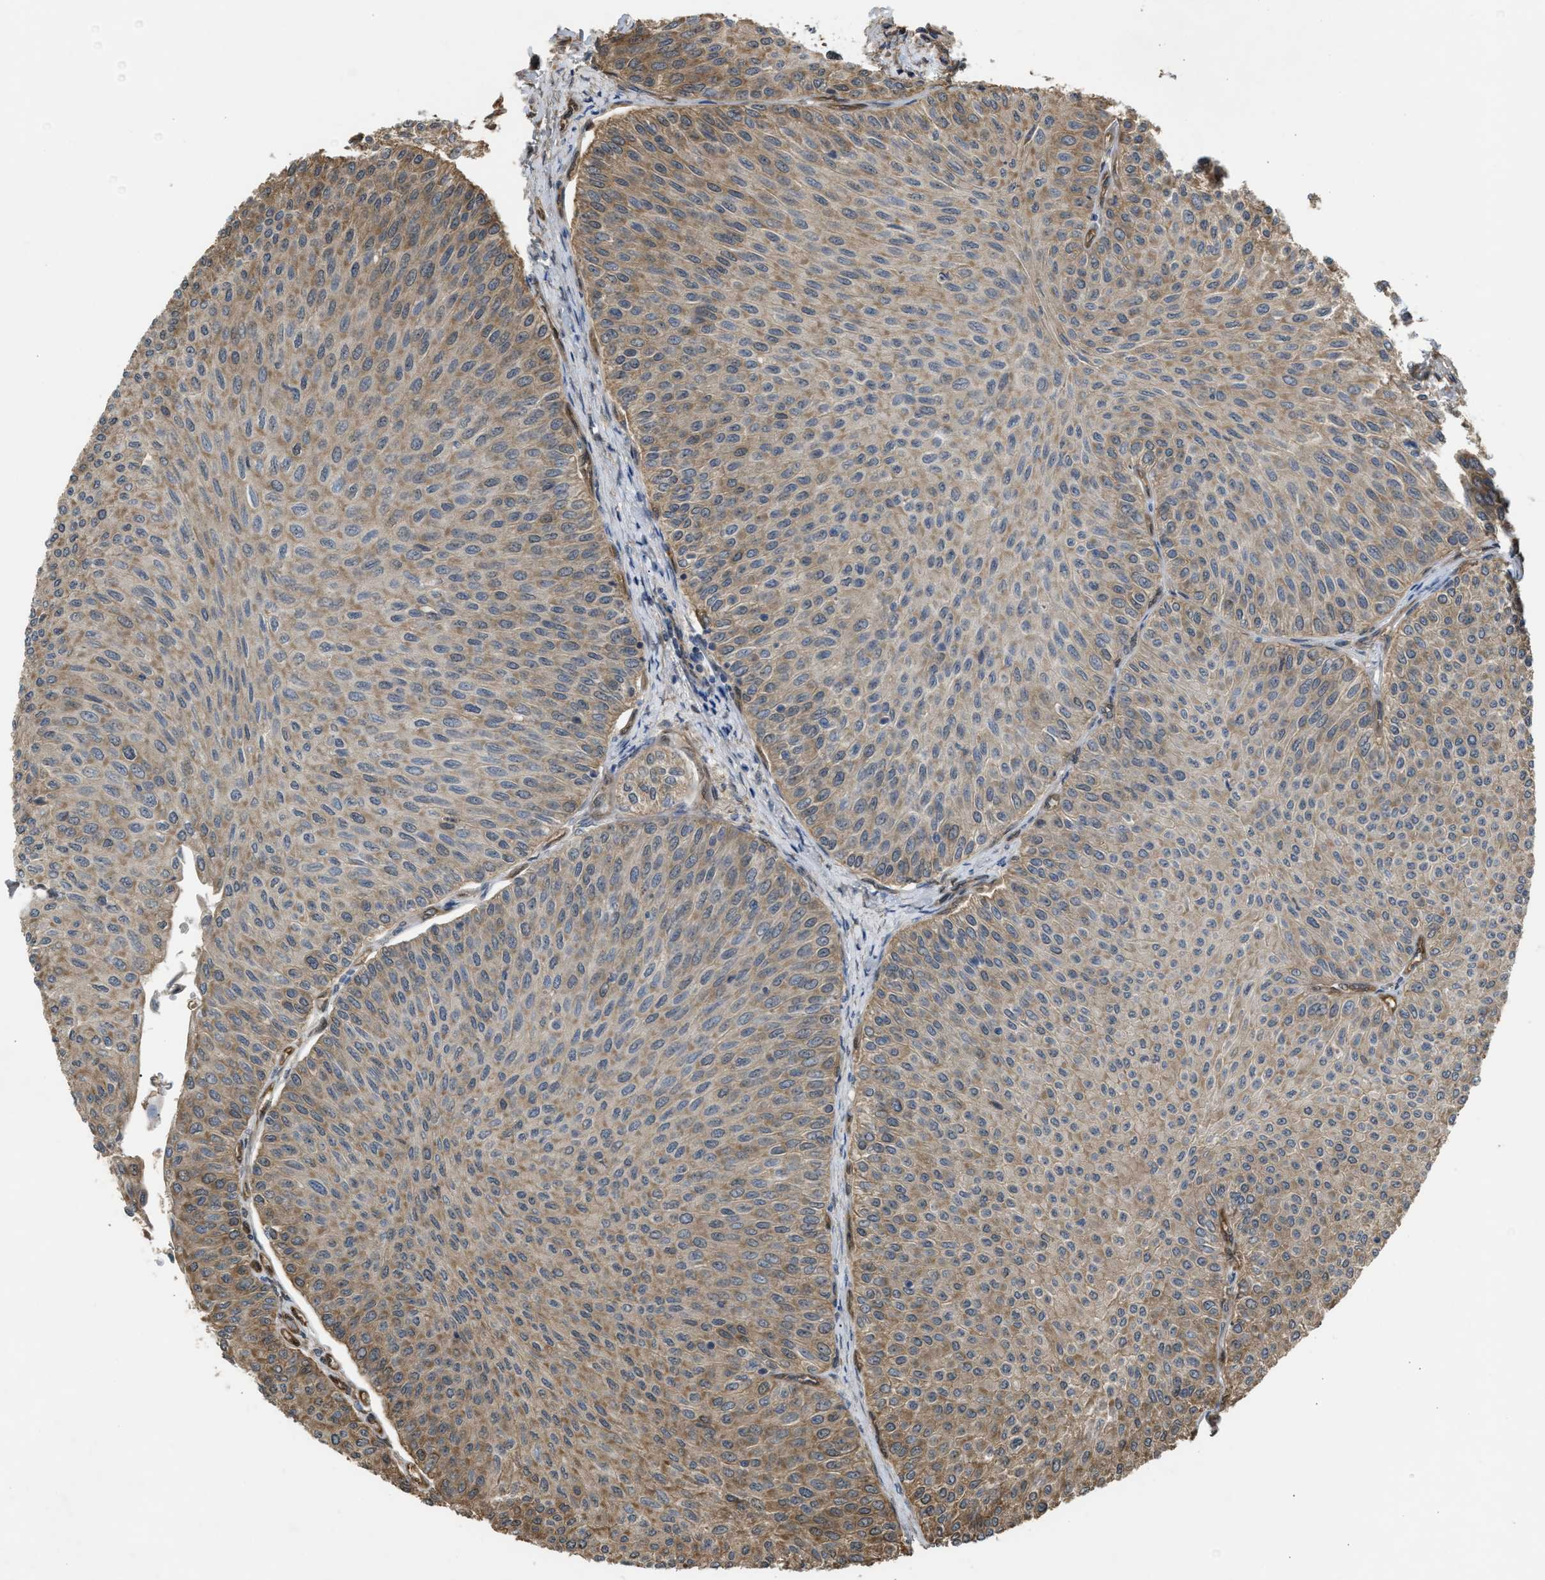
{"staining": {"intensity": "weak", "quantity": ">75%", "location": "cytoplasmic/membranous"}, "tissue": "urothelial cancer", "cell_type": "Tumor cells", "image_type": "cancer", "snomed": [{"axis": "morphology", "description": "Urothelial carcinoma, Low grade"}, {"axis": "topography", "description": "Urinary bladder"}], "caption": "Immunohistochemical staining of urothelial cancer displays low levels of weak cytoplasmic/membranous protein staining in about >75% of tumor cells. The protein is shown in brown color, while the nuclei are stained blue.", "gene": "BAG3", "patient": {"sex": "male", "age": 78}}